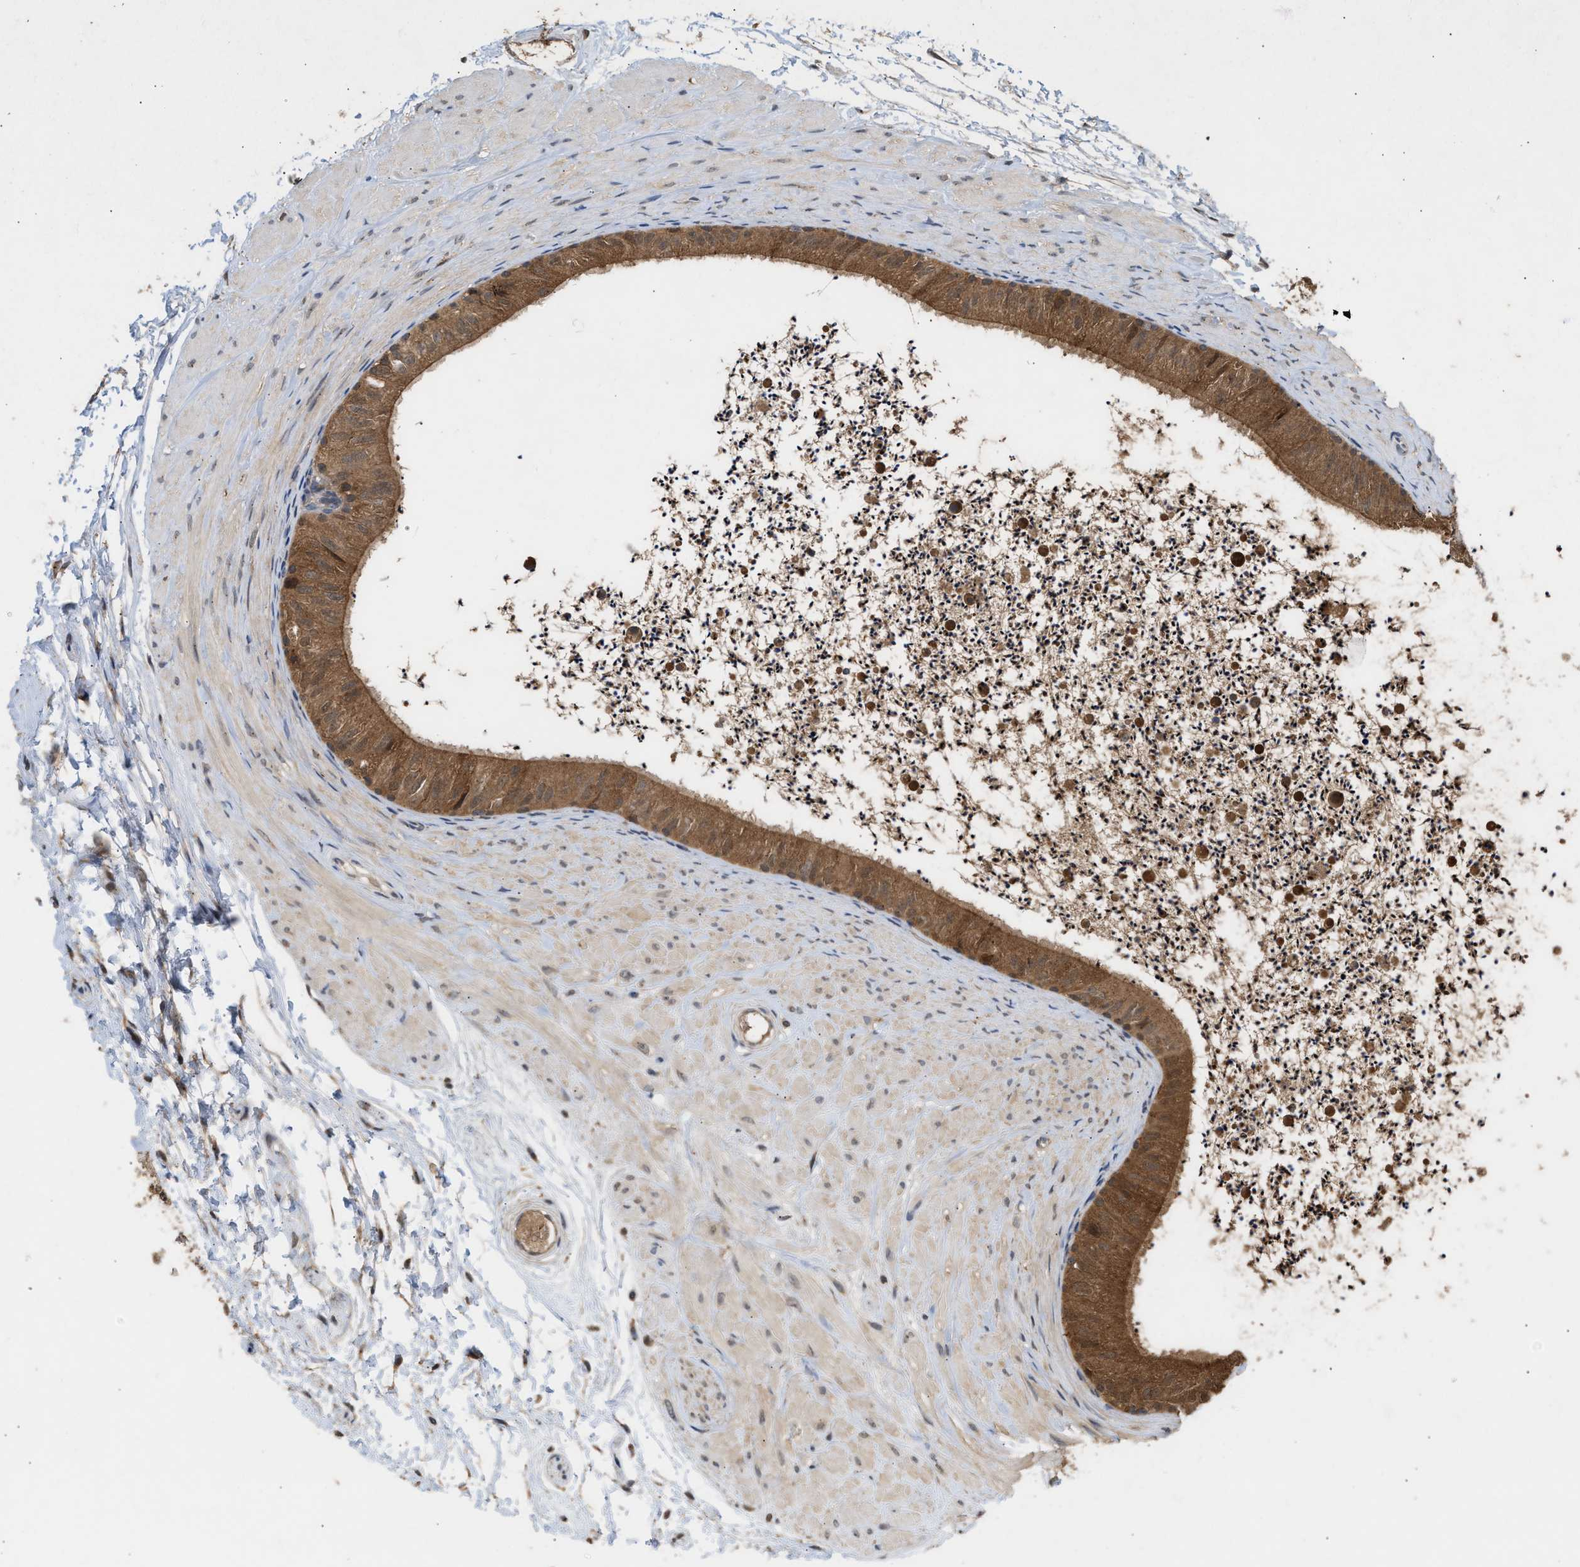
{"staining": {"intensity": "strong", "quantity": ">75%", "location": "cytoplasmic/membranous,nuclear"}, "tissue": "epididymis", "cell_type": "Glandular cells", "image_type": "normal", "snomed": [{"axis": "morphology", "description": "Normal tissue, NOS"}, {"axis": "topography", "description": "Epididymis"}], "caption": "Glandular cells display strong cytoplasmic/membranous,nuclear staining in about >75% of cells in unremarkable epididymis.", "gene": "FITM1", "patient": {"sex": "male", "age": 56}}